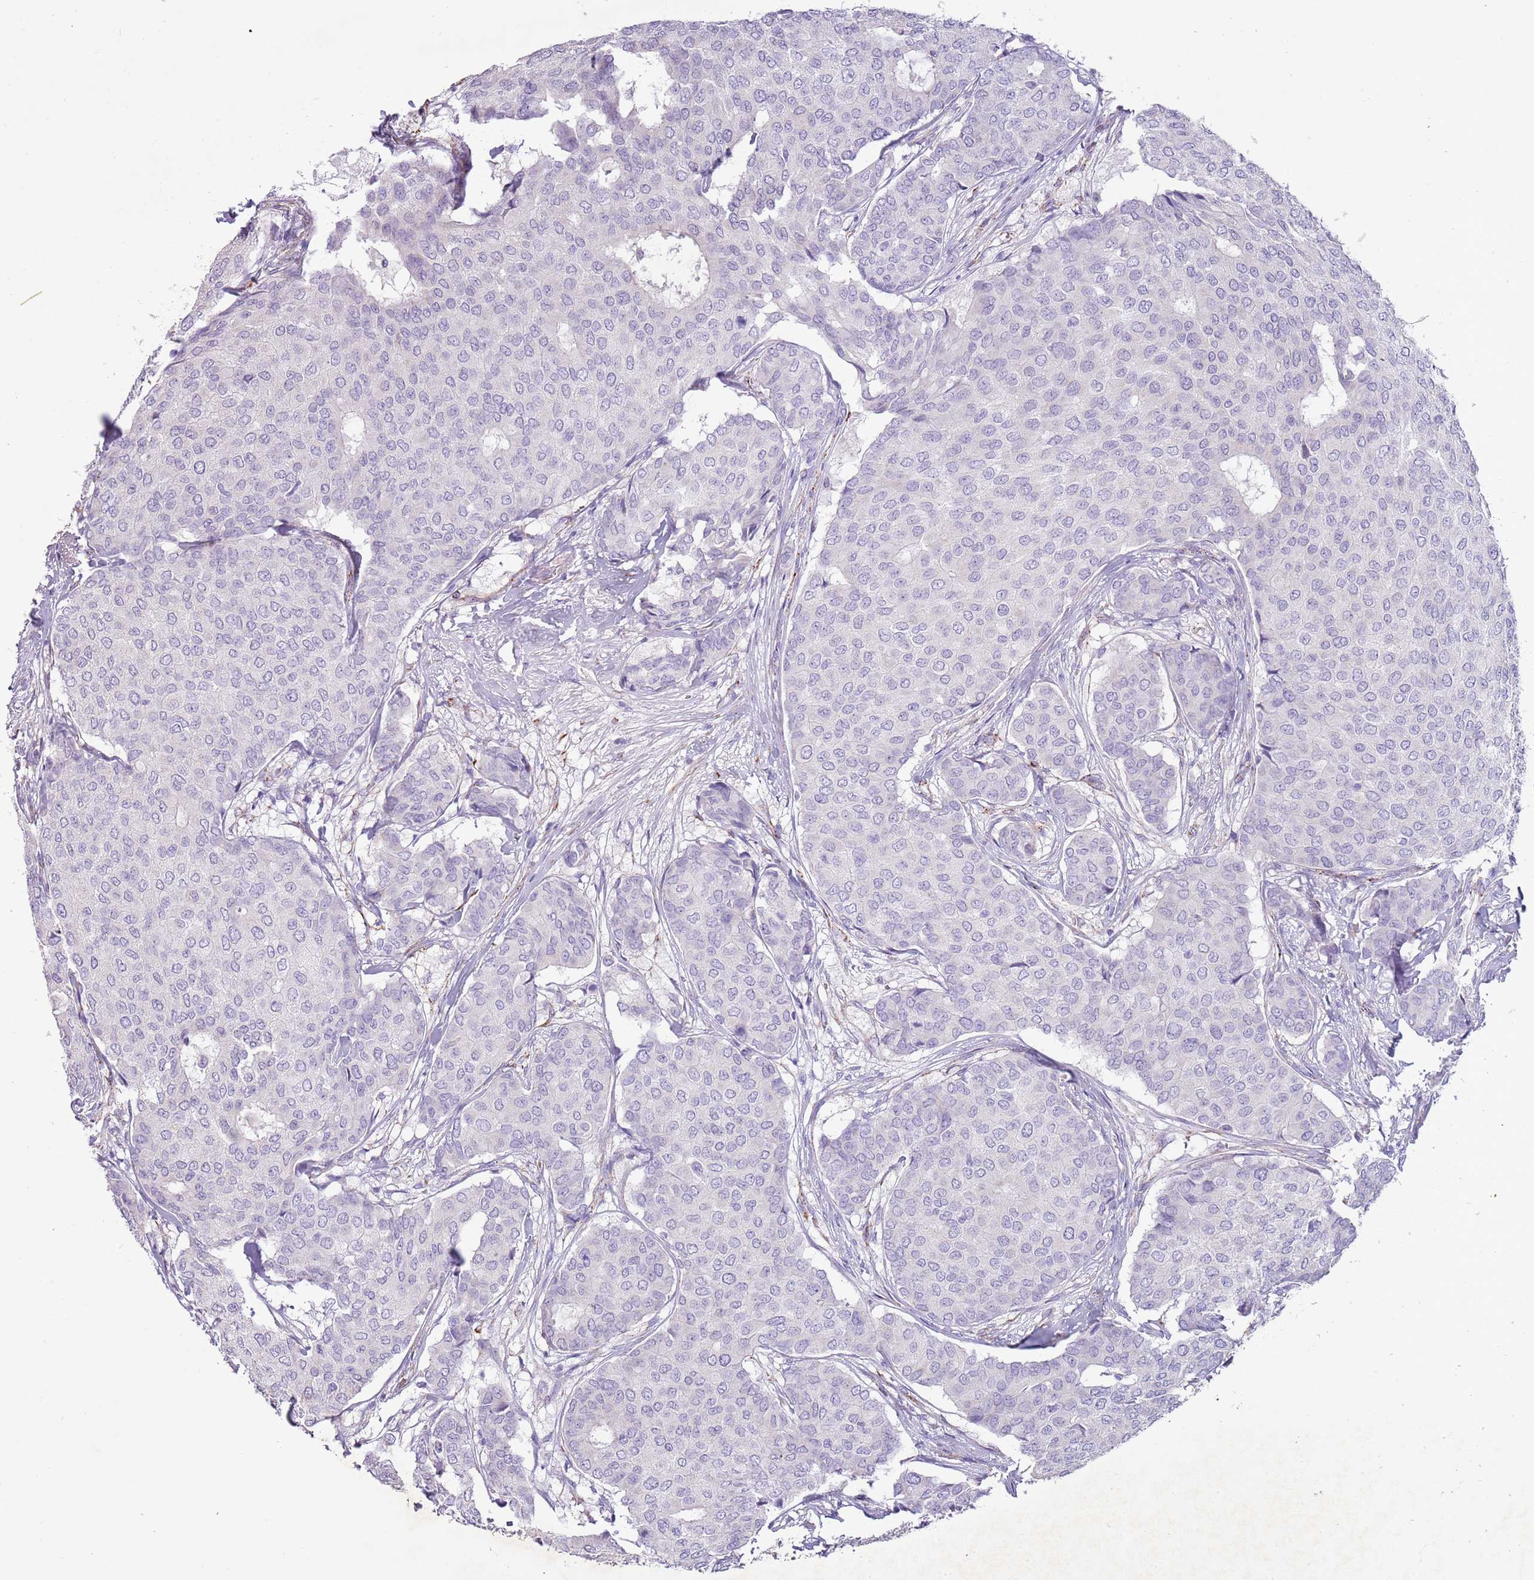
{"staining": {"intensity": "negative", "quantity": "none", "location": "none"}, "tissue": "breast cancer", "cell_type": "Tumor cells", "image_type": "cancer", "snomed": [{"axis": "morphology", "description": "Duct carcinoma"}, {"axis": "topography", "description": "Breast"}], "caption": "Immunohistochemical staining of human breast invasive ductal carcinoma reveals no significant positivity in tumor cells.", "gene": "RNF222", "patient": {"sex": "female", "age": 75}}